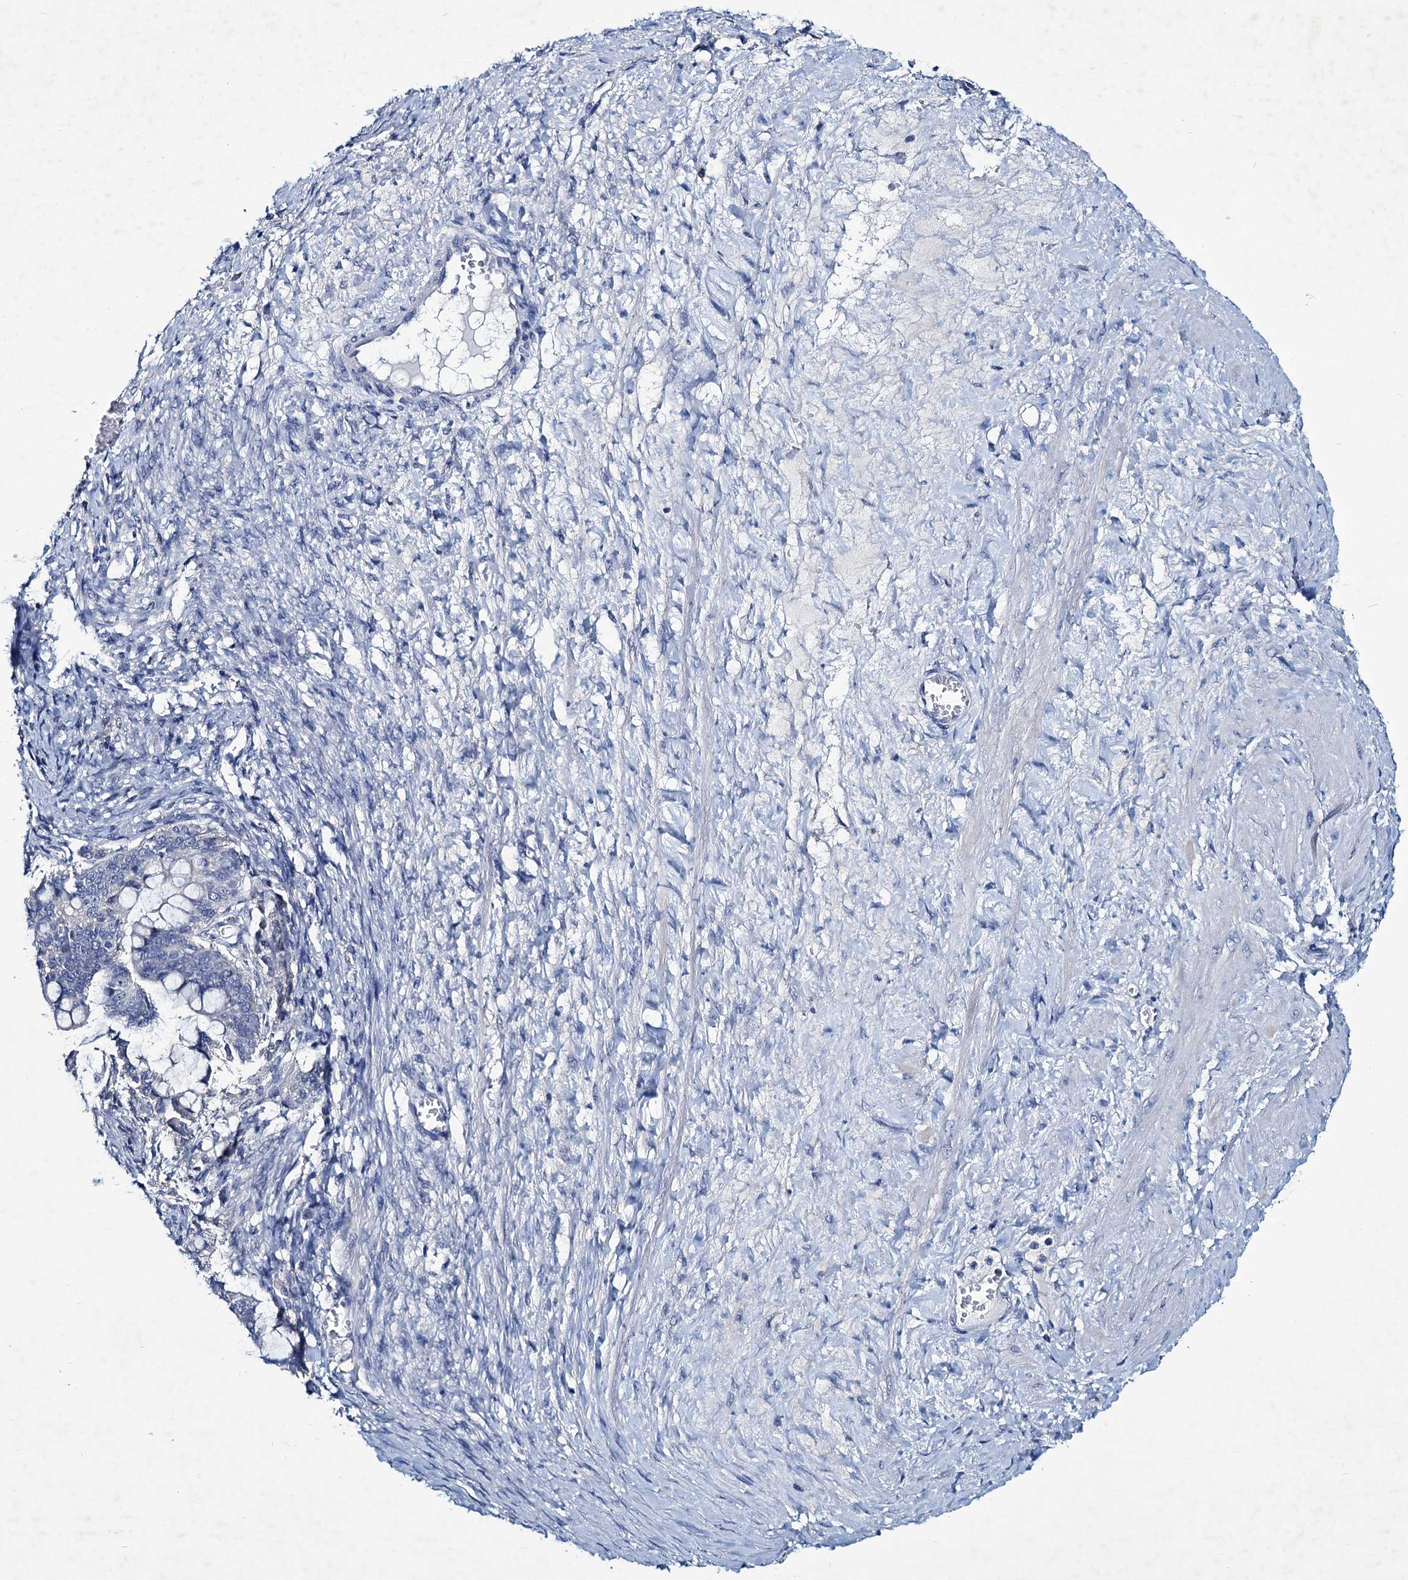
{"staining": {"intensity": "negative", "quantity": "none", "location": "none"}, "tissue": "ovarian cancer", "cell_type": "Tumor cells", "image_type": "cancer", "snomed": [{"axis": "morphology", "description": "Cystadenocarcinoma, mucinous, NOS"}, {"axis": "topography", "description": "Ovary"}], "caption": "DAB (3,3'-diaminobenzidine) immunohistochemical staining of ovarian cancer exhibits no significant staining in tumor cells. The staining was performed using DAB (3,3'-diaminobenzidine) to visualize the protein expression in brown, while the nuclei were stained in blue with hematoxylin (Magnification: 20x).", "gene": "RTKN2", "patient": {"sex": "female", "age": 73}}